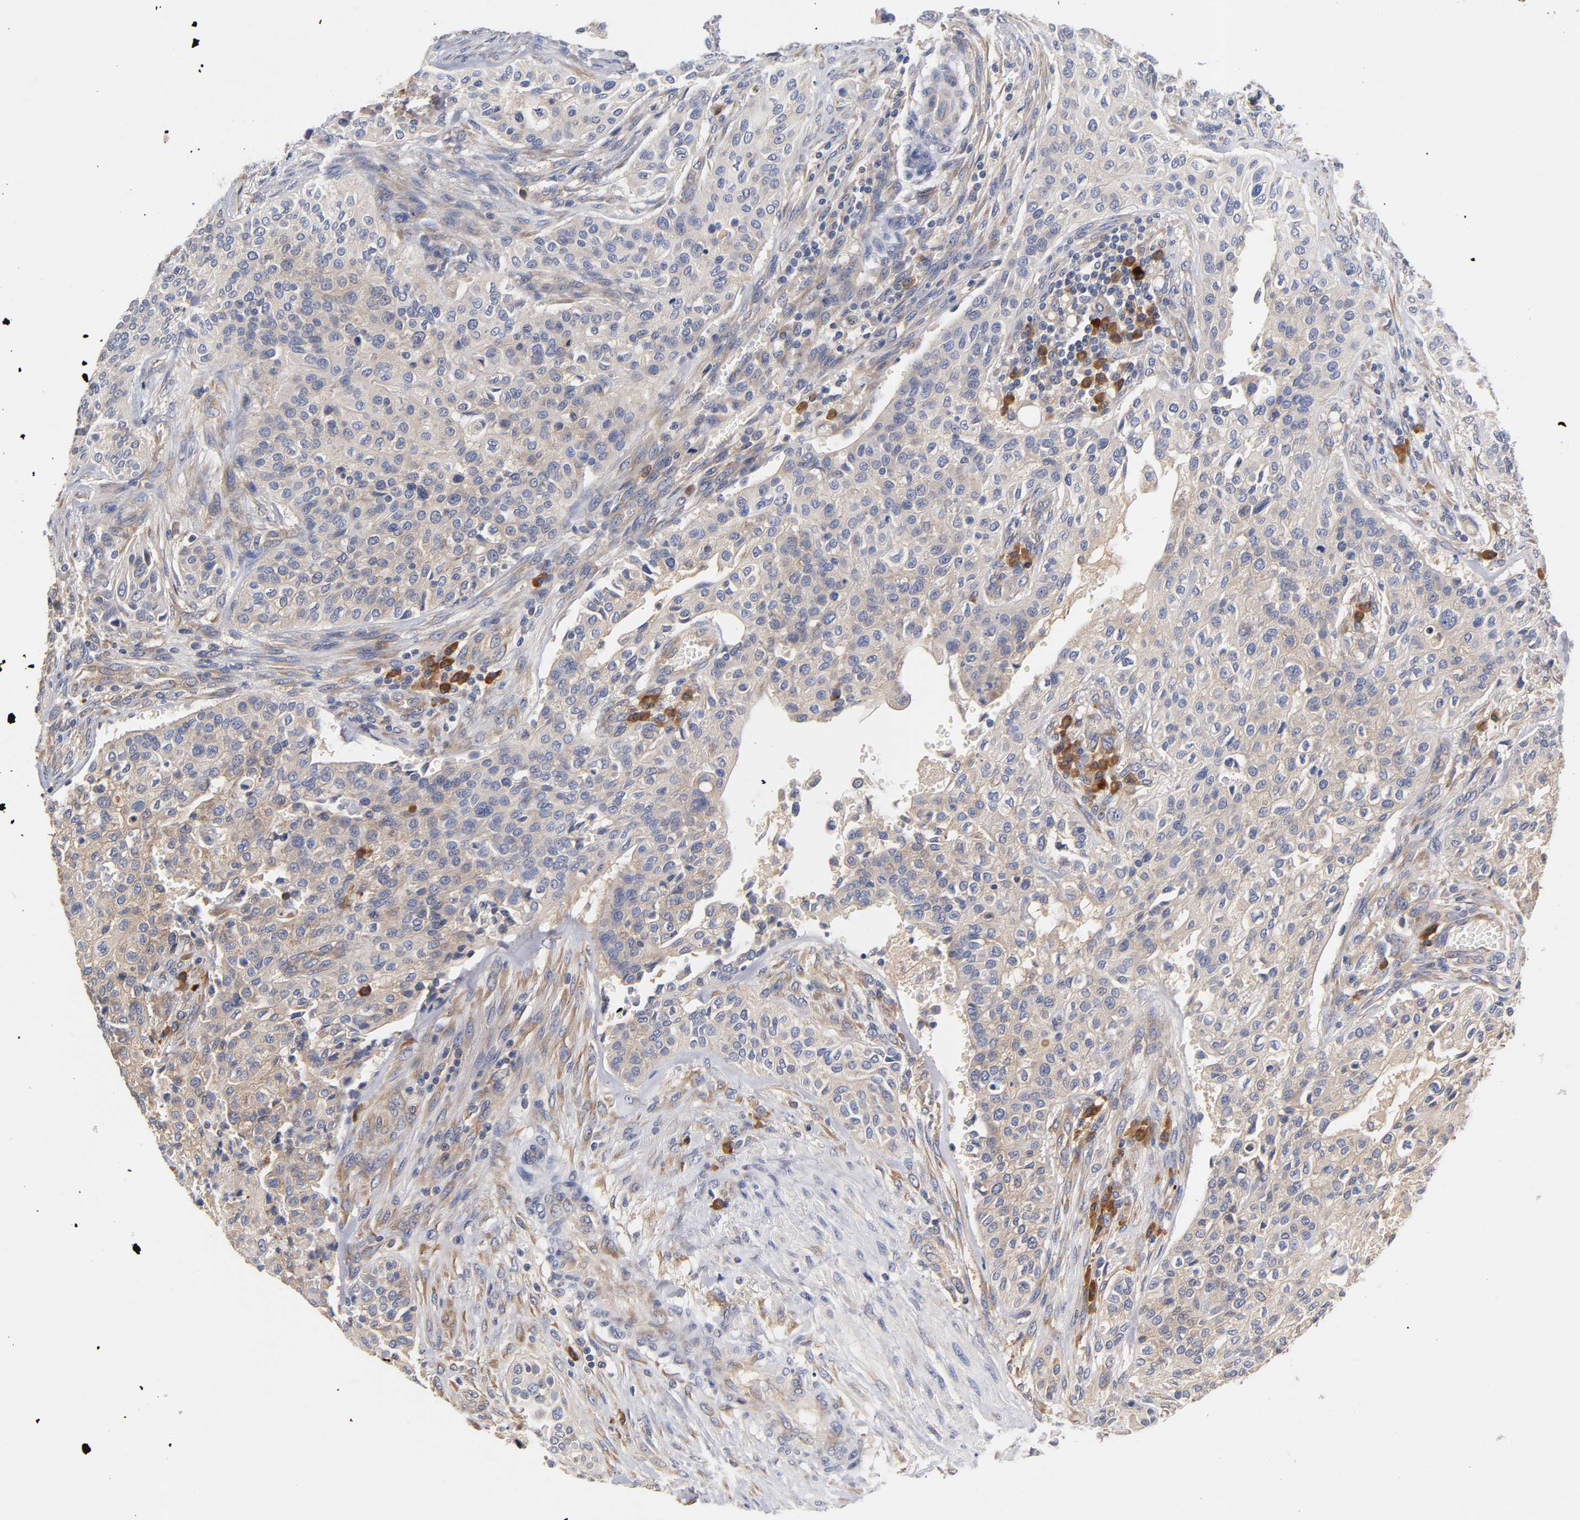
{"staining": {"intensity": "weak", "quantity": ">75%", "location": "cytoplasmic/membranous"}, "tissue": "urothelial cancer", "cell_type": "Tumor cells", "image_type": "cancer", "snomed": [{"axis": "morphology", "description": "Urothelial carcinoma, High grade"}, {"axis": "topography", "description": "Urinary bladder"}], "caption": "High-power microscopy captured an immunohistochemistry histopathology image of urothelial cancer, revealing weak cytoplasmic/membranous positivity in about >75% of tumor cells.", "gene": "RPS29", "patient": {"sex": "male", "age": 74}}